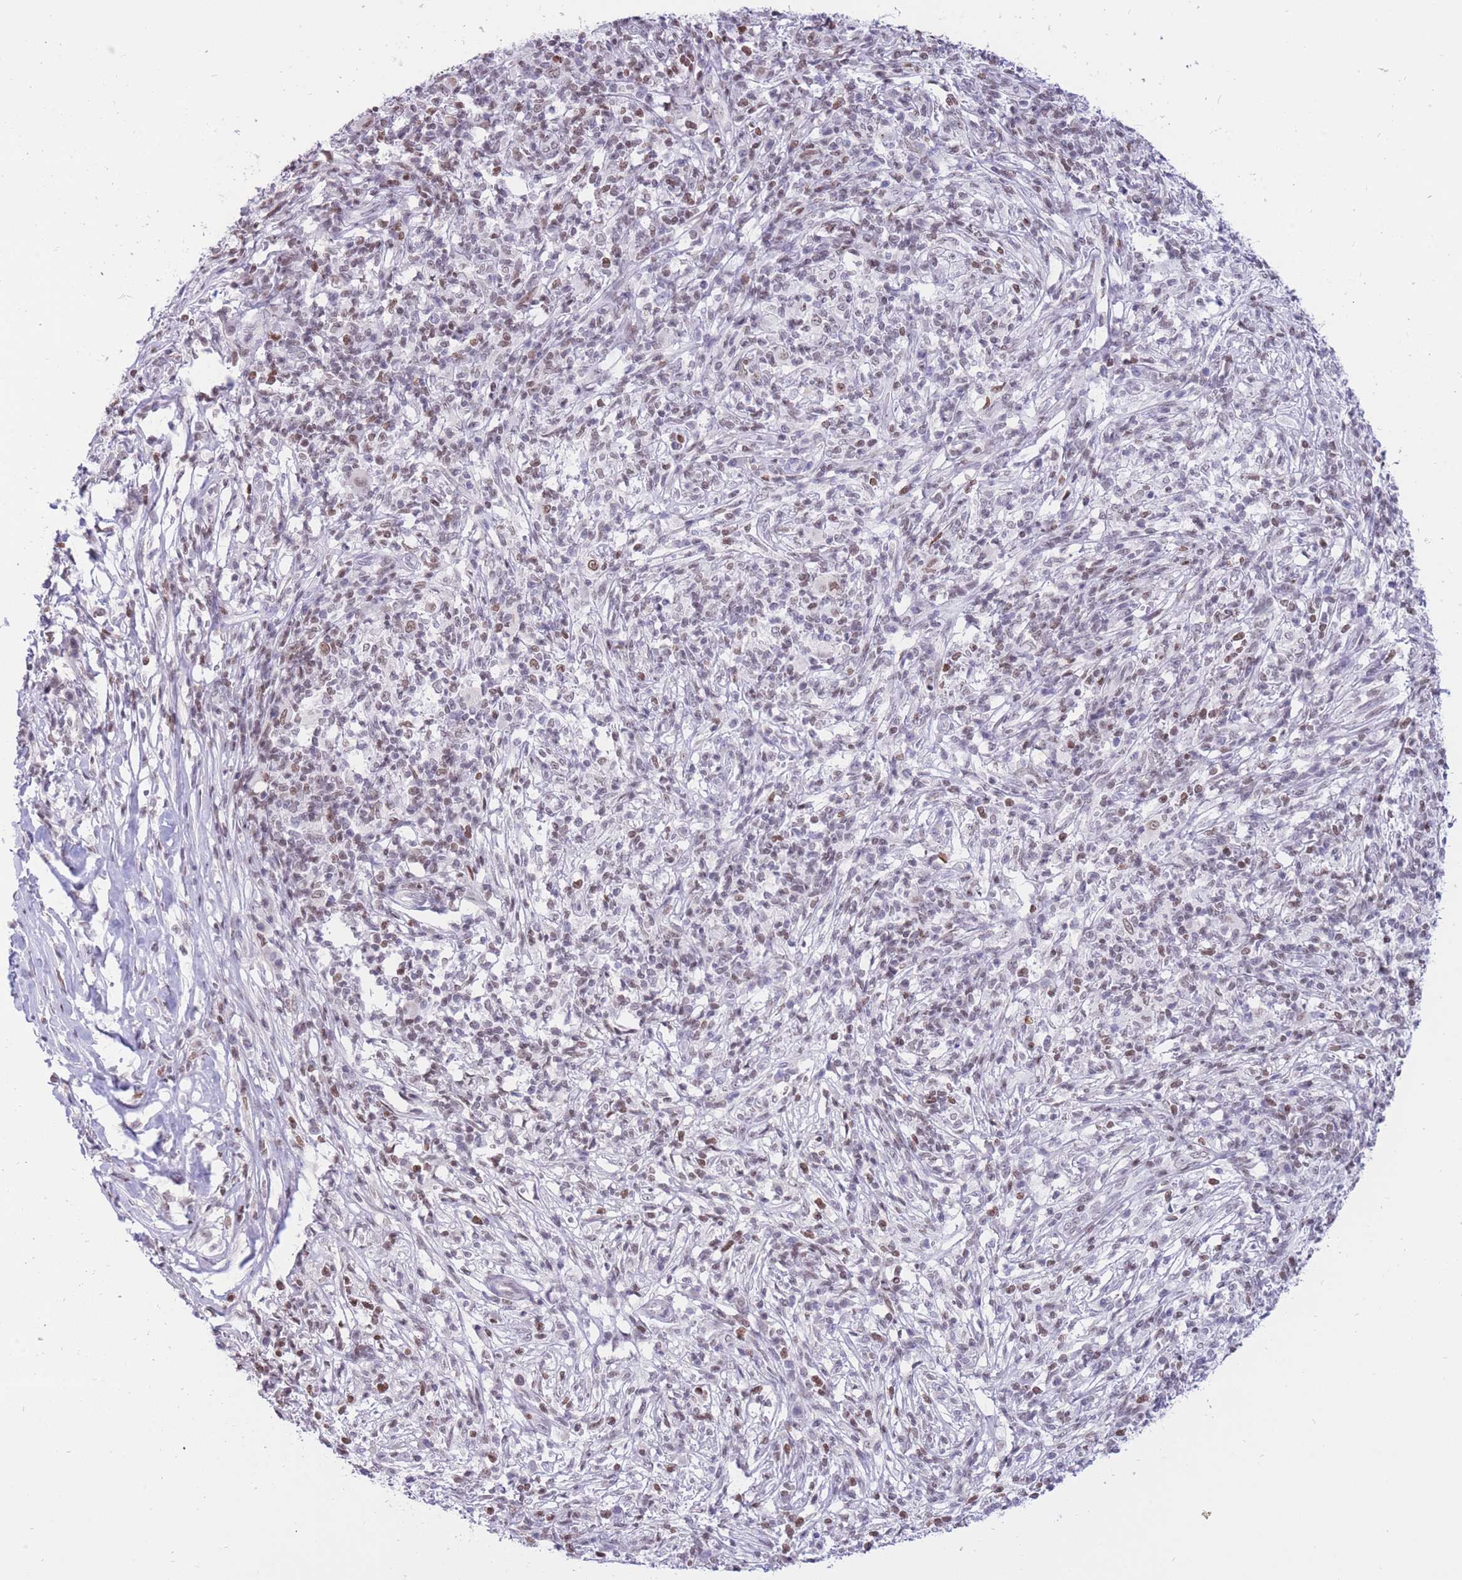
{"staining": {"intensity": "weak", "quantity": ">75%", "location": "nuclear"}, "tissue": "melanoma", "cell_type": "Tumor cells", "image_type": "cancer", "snomed": [{"axis": "morphology", "description": "Malignant melanoma, NOS"}, {"axis": "topography", "description": "Skin"}], "caption": "About >75% of tumor cells in melanoma show weak nuclear protein expression as visualized by brown immunohistochemical staining.", "gene": "HMGN1", "patient": {"sex": "male", "age": 66}}